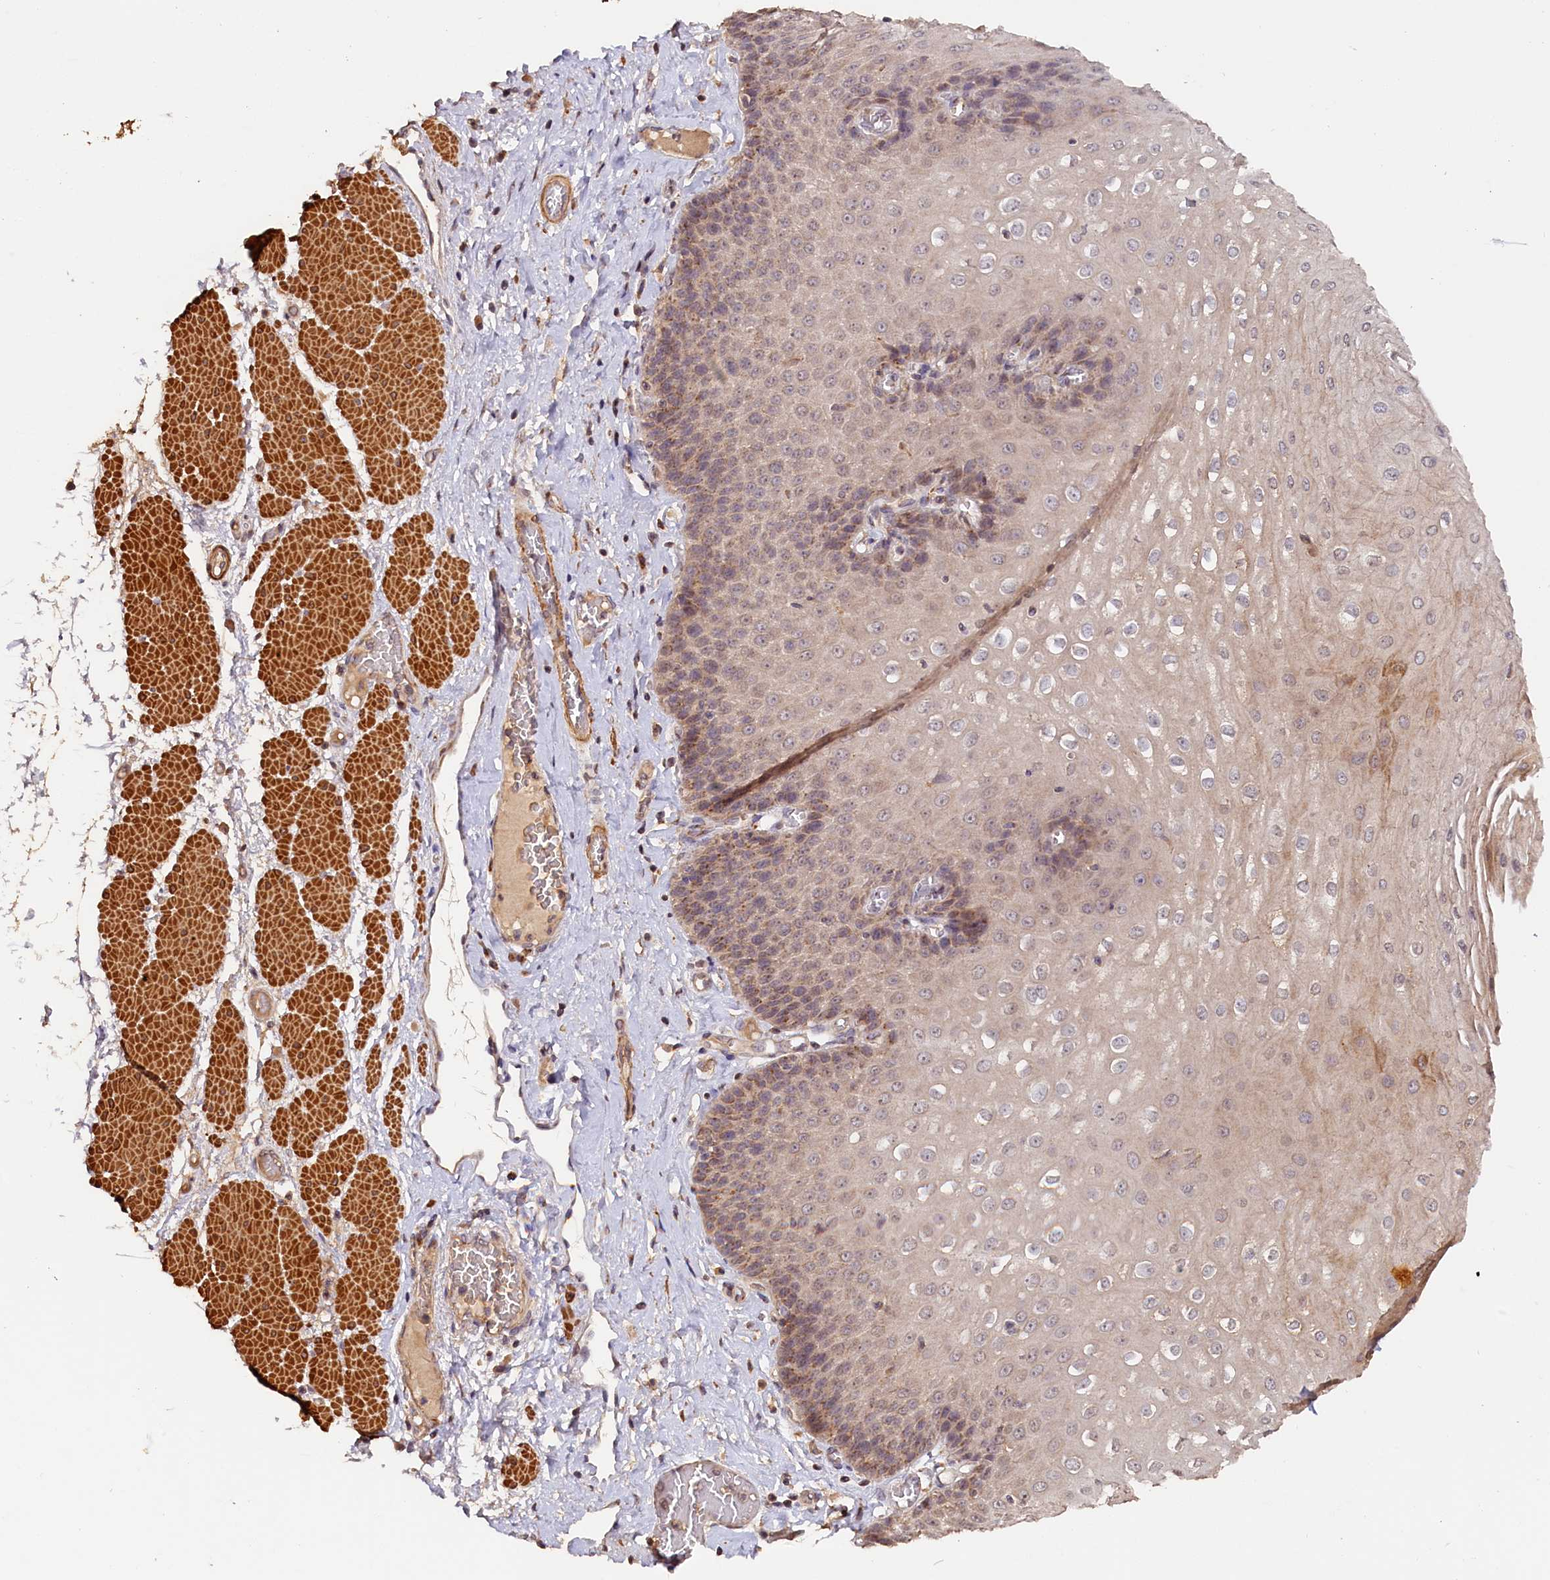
{"staining": {"intensity": "moderate", "quantity": "25%-75%", "location": "cytoplasmic/membranous"}, "tissue": "esophagus", "cell_type": "Squamous epithelial cells", "image_type": "normal", "snomed": [{"axis": "morphology", "description": "Normal tissue, NOS"}, {"axis": "topography", "description": "Esophagus"}], "caption": "Esophagus stained with IHC reveals moderate cytoplasmic/membranous staining in about 25%-75% of squamous epithelial cells.", "gene": "TANGO6", "patient": {"sex": "male", "age": 60}}